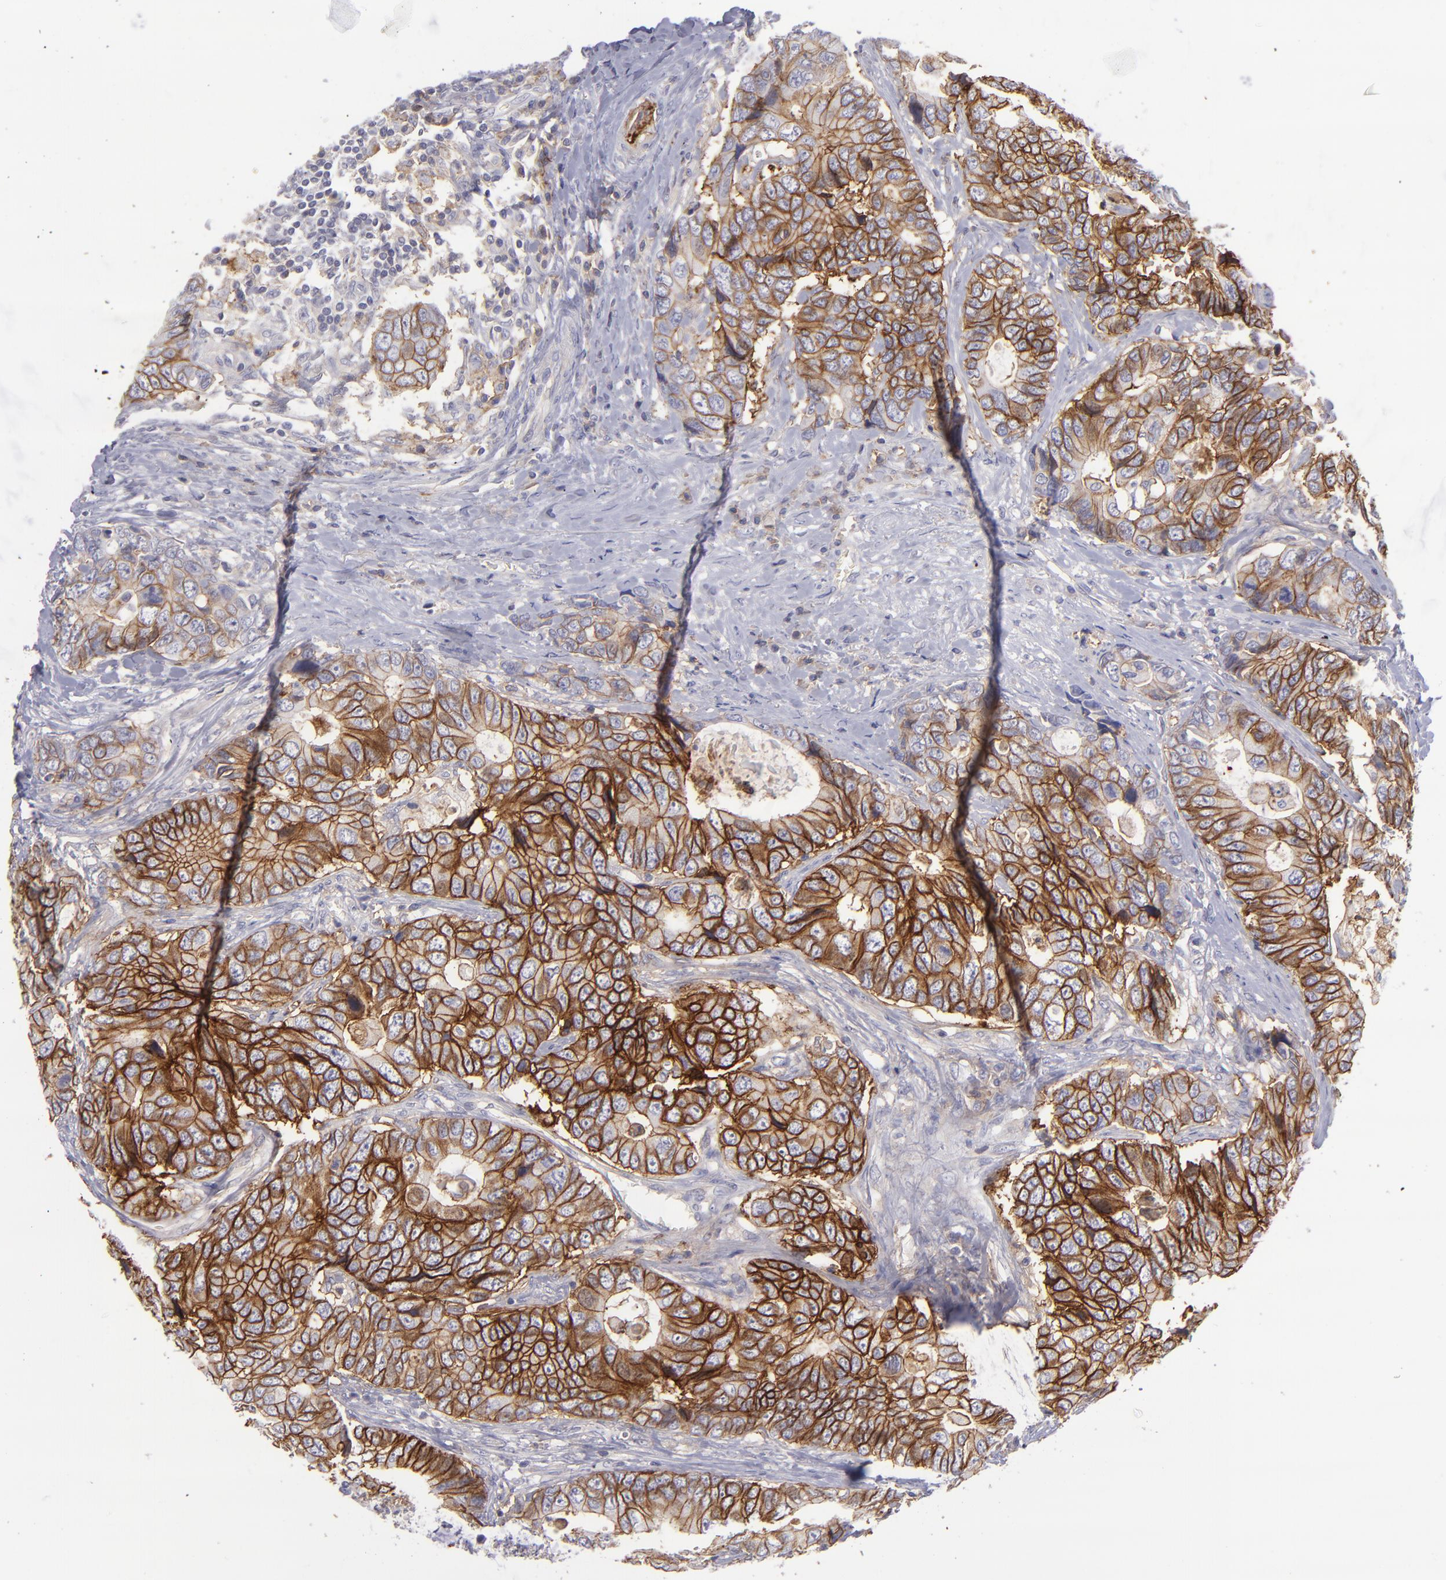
{"staining": {"intensity": "strong", "quantity": ">75%", "location": "cytoplasmic/membranous"}, "tissue": "colorectal cancer", "cell_type": "Tumor cells", "image_type": "cancer", "snomed": [{"axis": "morphology", "description": "Adenocarcinoma, NOS"}, {"axis": "topography", "description": "Rectum"}], "caption": "High-magnification brightfield microscopy of colorectal cancer stained with DAB (3,3'-diaminobenzidine) (brown) and counterstained with hematoxylin (blue). tumor cells exhibit strong cytoplasmic/membranous positivity is appreciated in about>75% of cells. (DAB (3,3'-diaminobenzidine) IHC, brown staining for protein, blue staining for nuclei).", "gene": "BSG", "patient": {"sex": "female", "age": 67}}